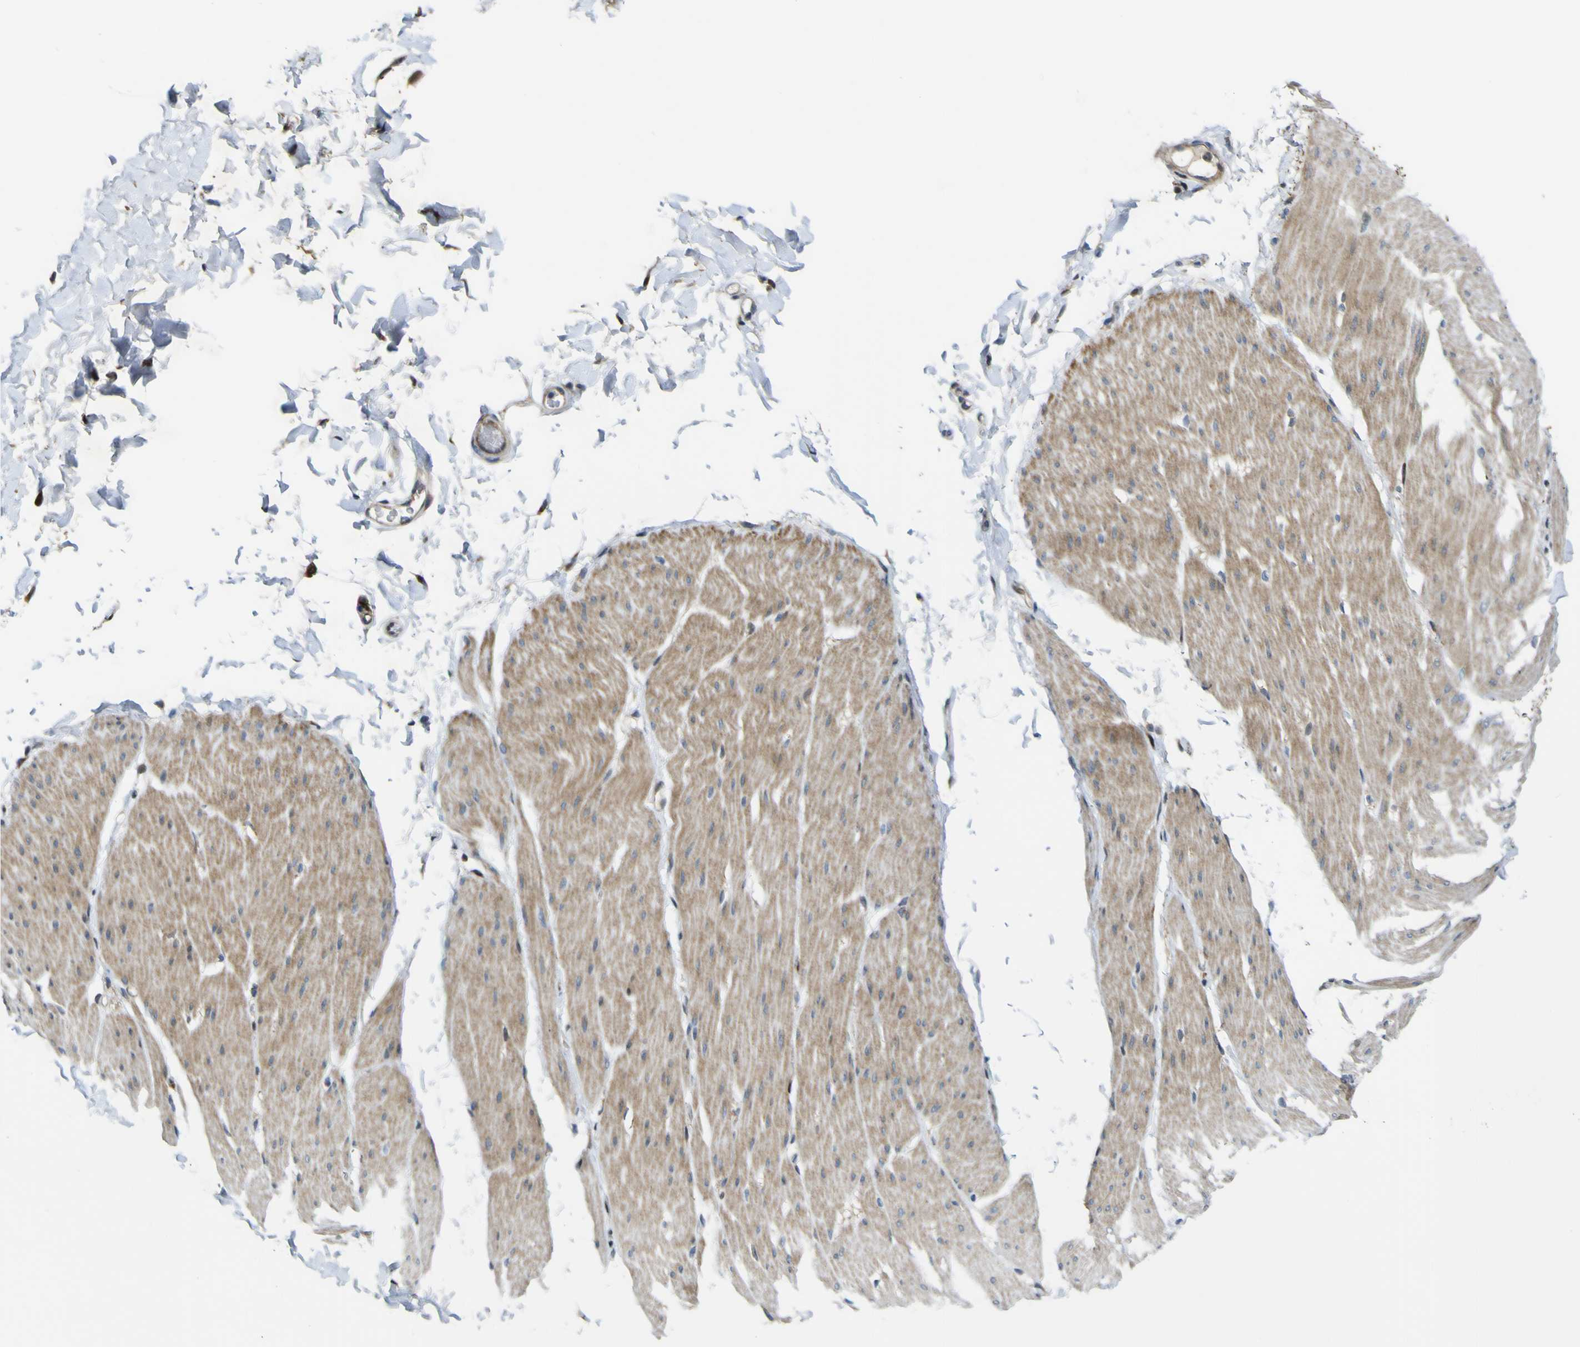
{"staining": {"intensity": "moderate", "quantity": "25%-75%", "location": "cytoplasmic/membranous"}, "tissue": "smooth muscle", "cell_type": "Smooth muscle cells", "image_type": "normal", "snomed": [{"axis": "morphology", "description": "Normal tissue, NOS"}, {"axis": "topography", "description": "Smooth muscle"}, {"axis": "topography", "description": "Colon"}], "caption": "The image exhibits staining of unremarkable smooth muscle, revealing moderate cytoplasmic/membranous protein staining (brown color) within smooth muscle cells.", "gene": "LBHD1", "patient": {"sex": "male", "age": 67}}